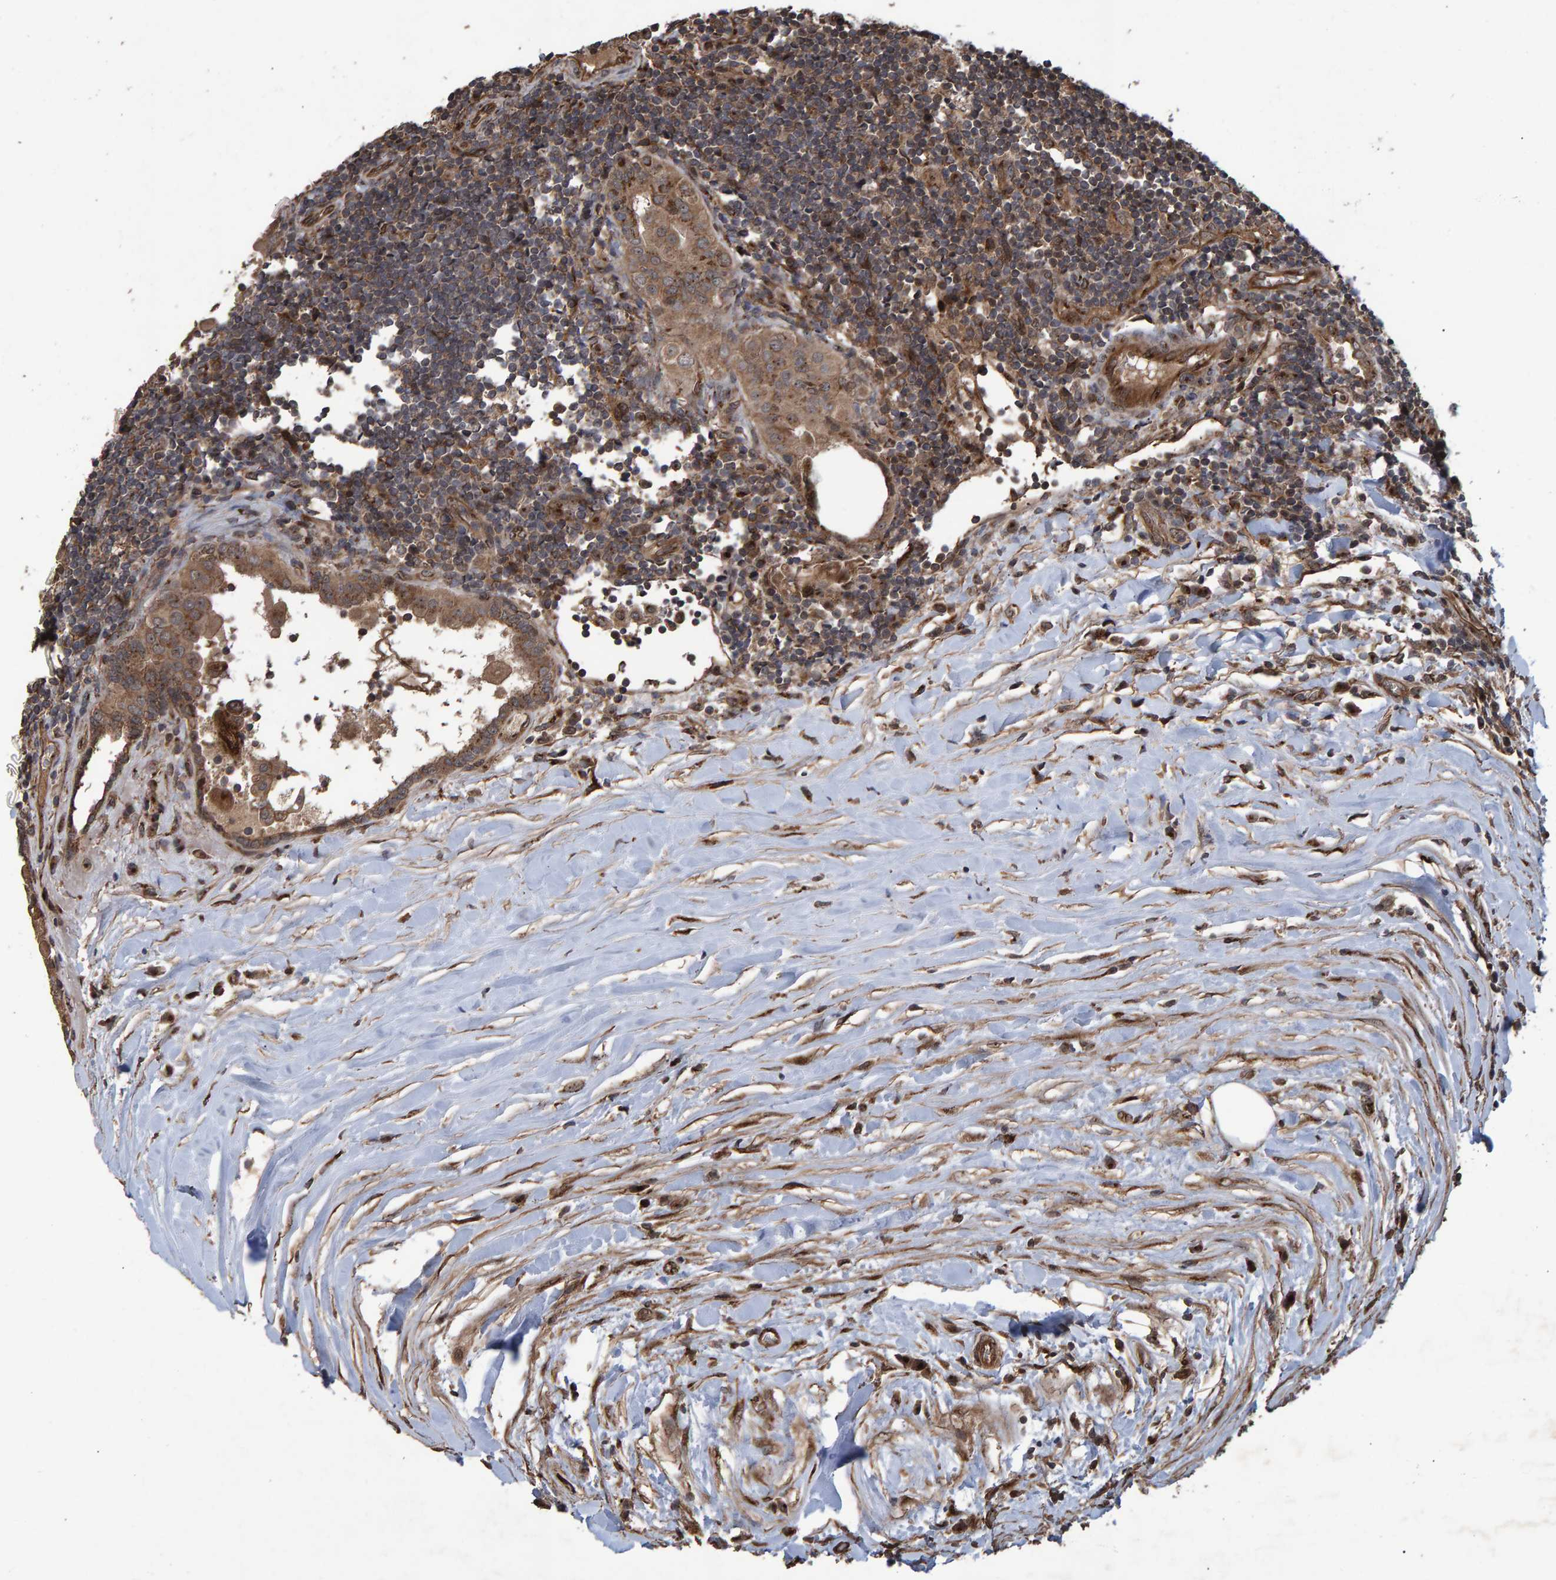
{"staining": {"intensity": "moderate", "quantity": ">75%", "location": "cytoplasmic/membranous"}, "tissue": "thyroid cancer", "cell_type": "Tumor cells", "image_type": "cancer", "snomed": [{"axis": "morphology", "description": "Papillary adenocarcinoma, NOS"}, {"axis": "topography", "description": "Thyroid gland"}], "caption": "Immunohistochemistry image of thyroid cancer stained for a protein (brown), which displays medium levels of moderate cytoplasmic/membranous expression in about >75% of tumor cells.", "gene": "TRIM68", "patient": {"sex": "male", "age": 33}}